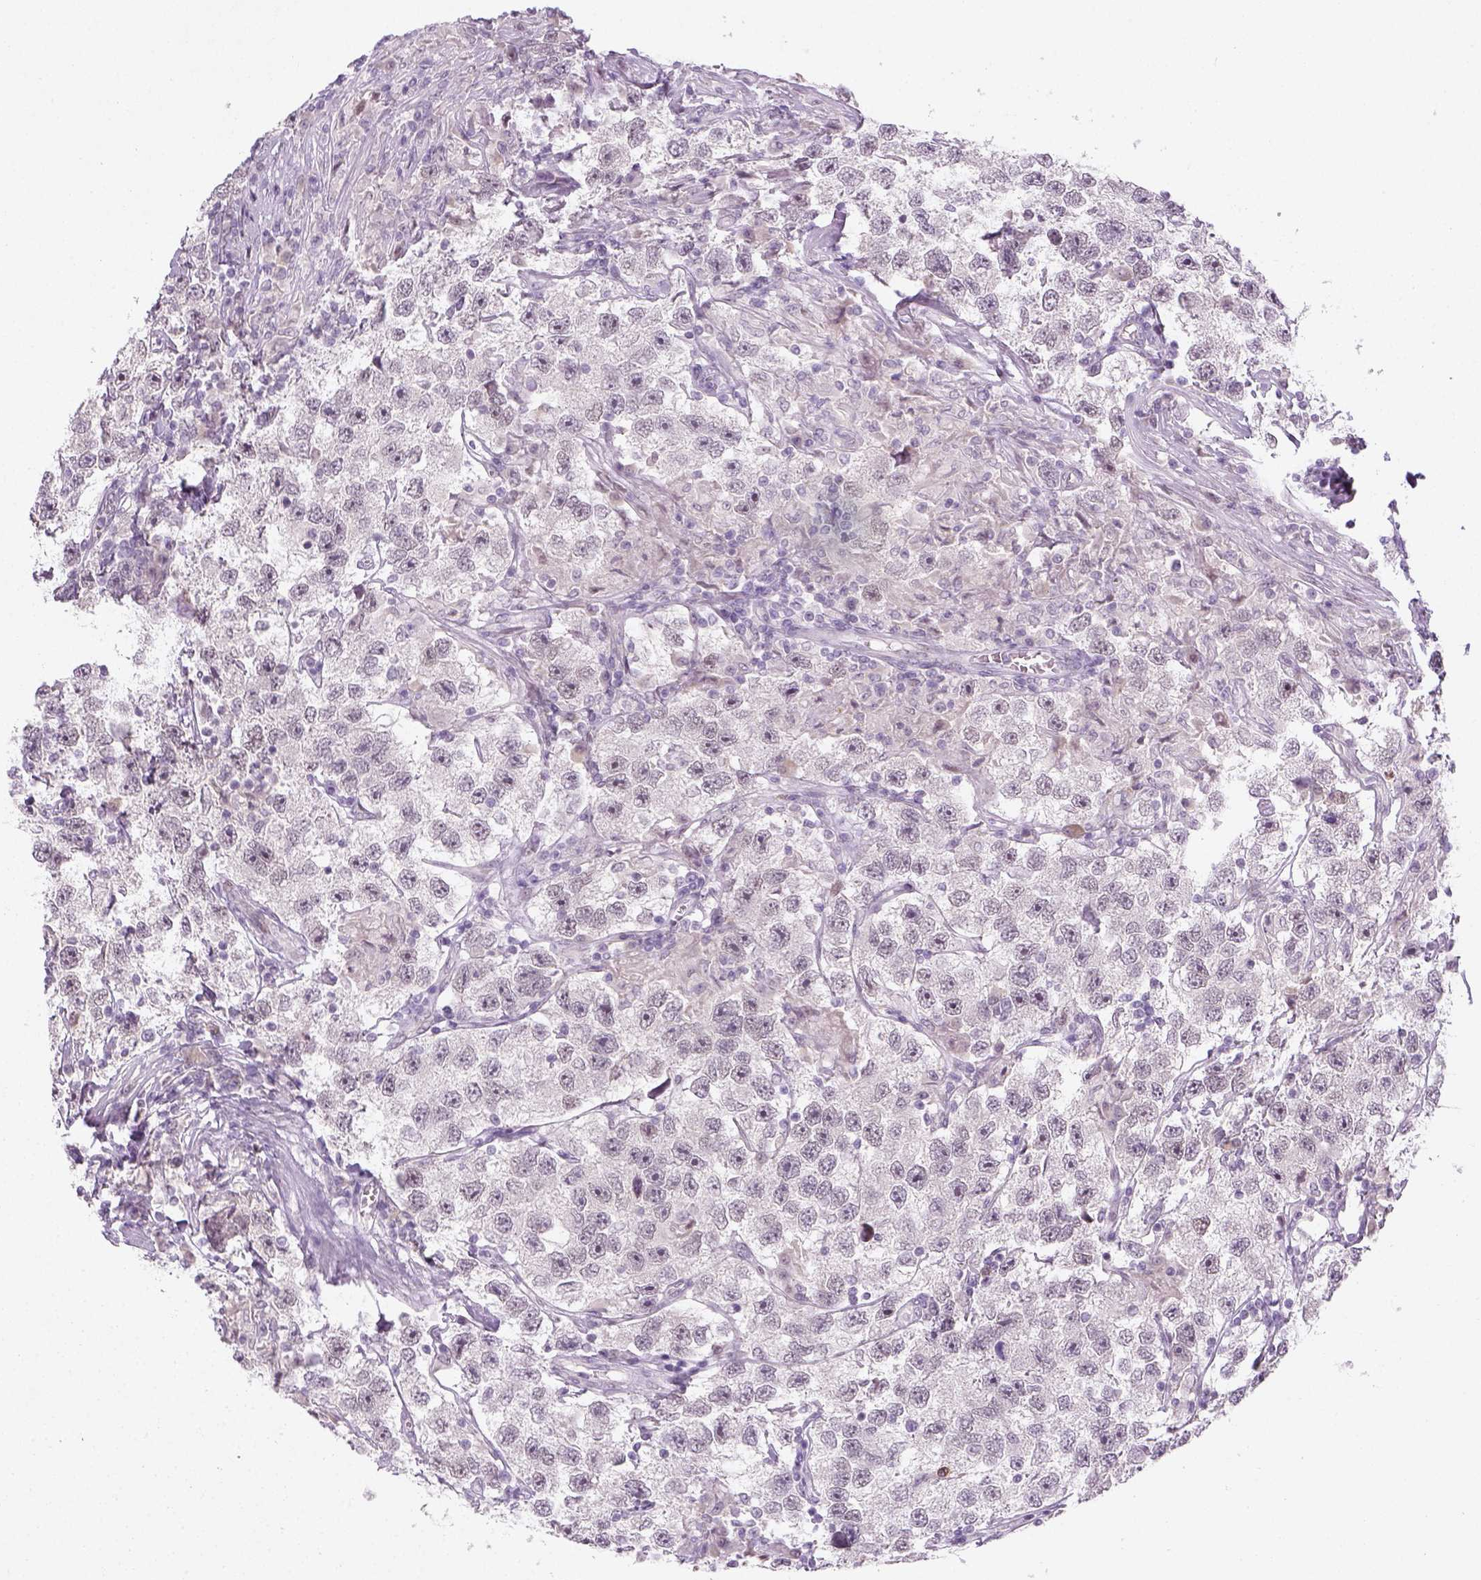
{"staining": {"intensity": "negative", "quantity": "none", "location": "none"}, "tissue": "testis cancer", "cell_type": "Tumor cells", "image_type": "cancer", "snomed": [{"axis": "morphology", "description": "Seminoma, NOS"}, {"axis": "topography", "description": "Testis"}], "caption": "Immunohistochemistry (IHC) image of neoplastic tissue: human testis cancer stained with DAB (3,3'-diaminobenzidine) reveals no significant protein expression in tumor cells.", "gene": "MAGEB3", "patient": {"sex": "male", "age": 26}}